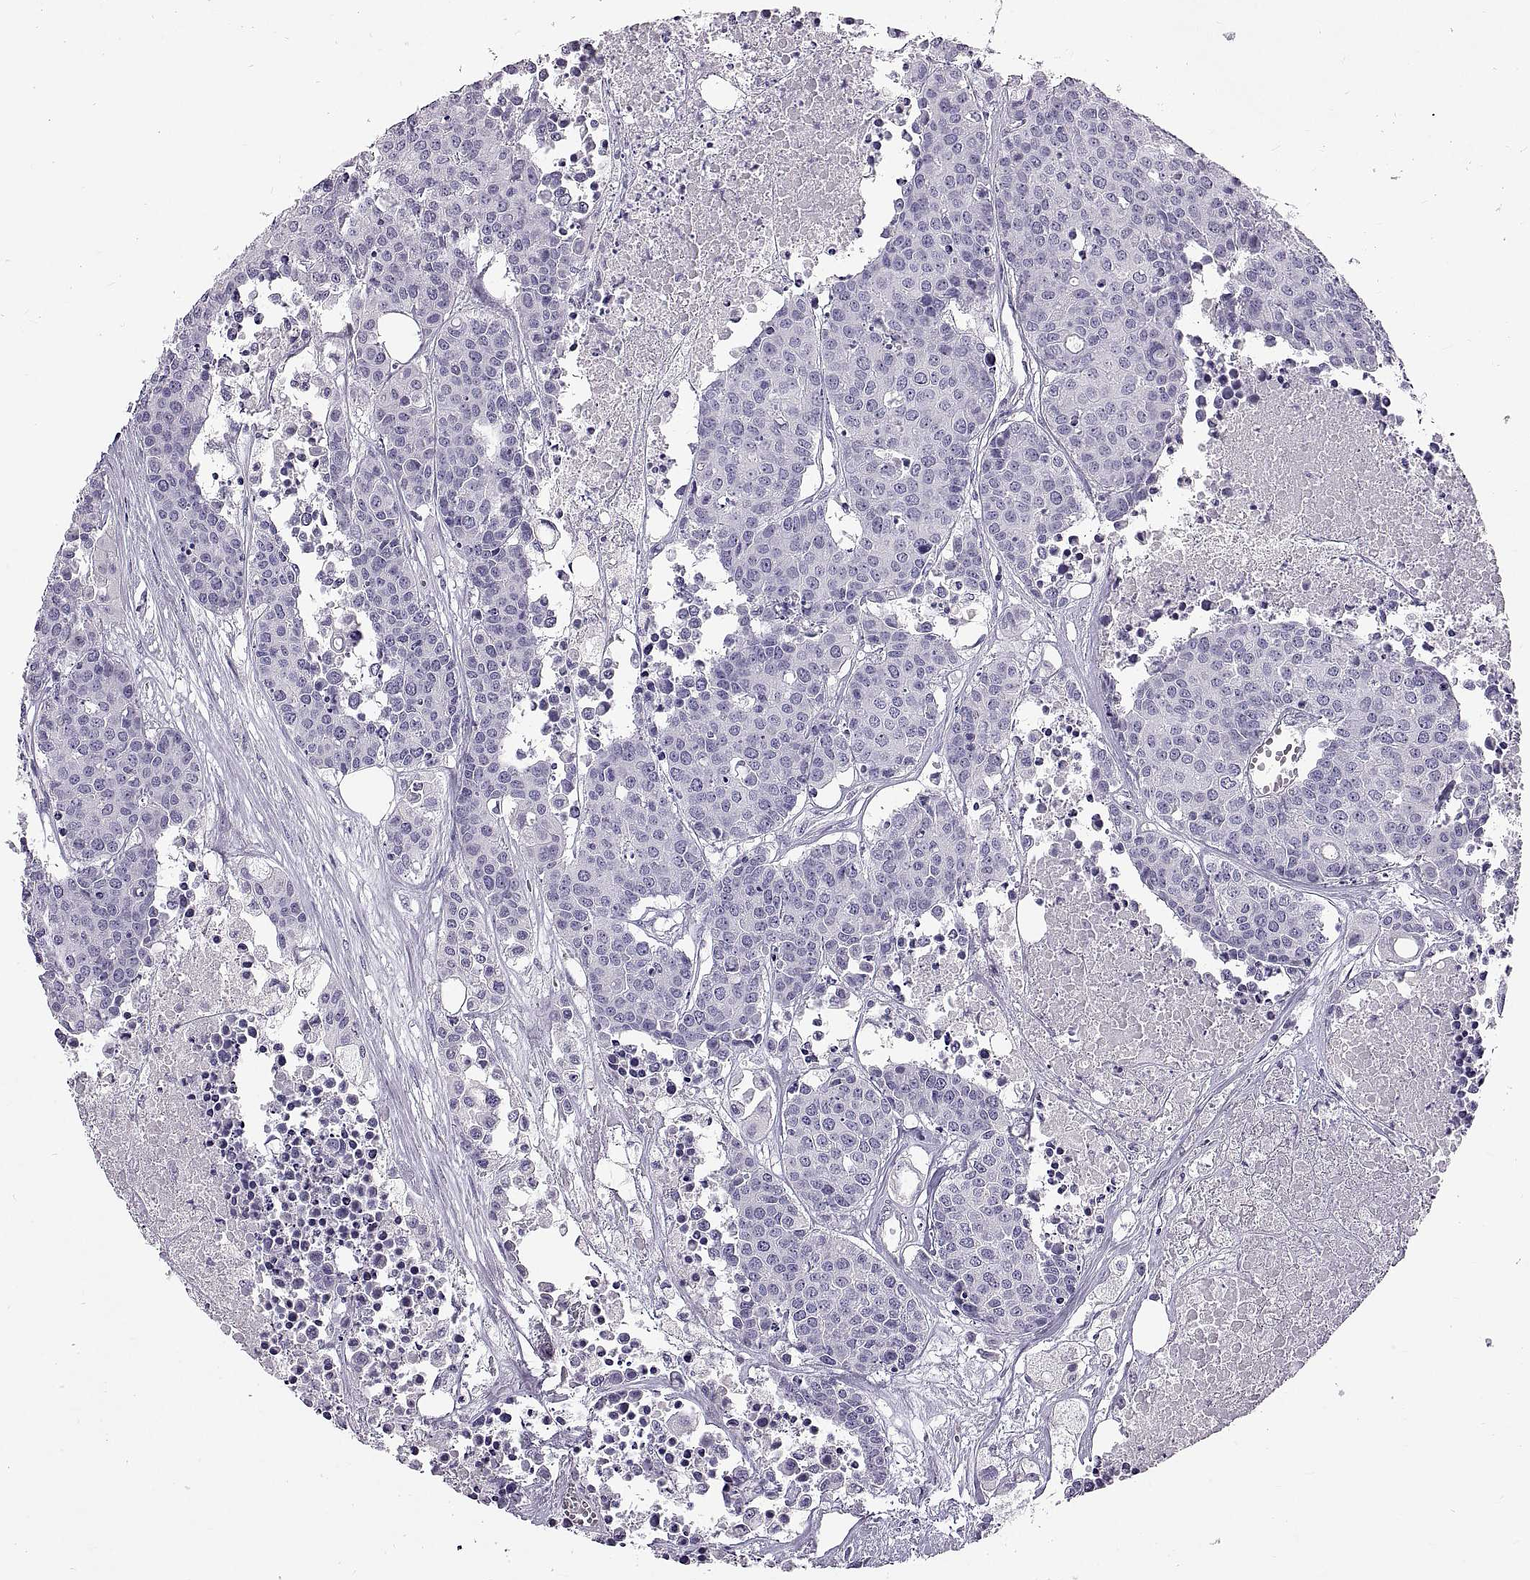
{"staining": {"intensity": "negative", "quantity": "none", "location": "none"}, "tissue": "carcinoid", "cell_type": "Tumor cells", "image_type": "cancer", "snomed": [{"axis": "morphology", "description": "Carcinoid, malignant, NOS"}, {"axis": "topography", "description": "Colon"}], "caption": "Immunohistochemistry (IHC) micrograph of carcinoid (malignant) stained for a protein (brown), which reveals no expression in tumor cells.", "gene": "WFDC8", "patient": {"sex": "male", "age": 81}}